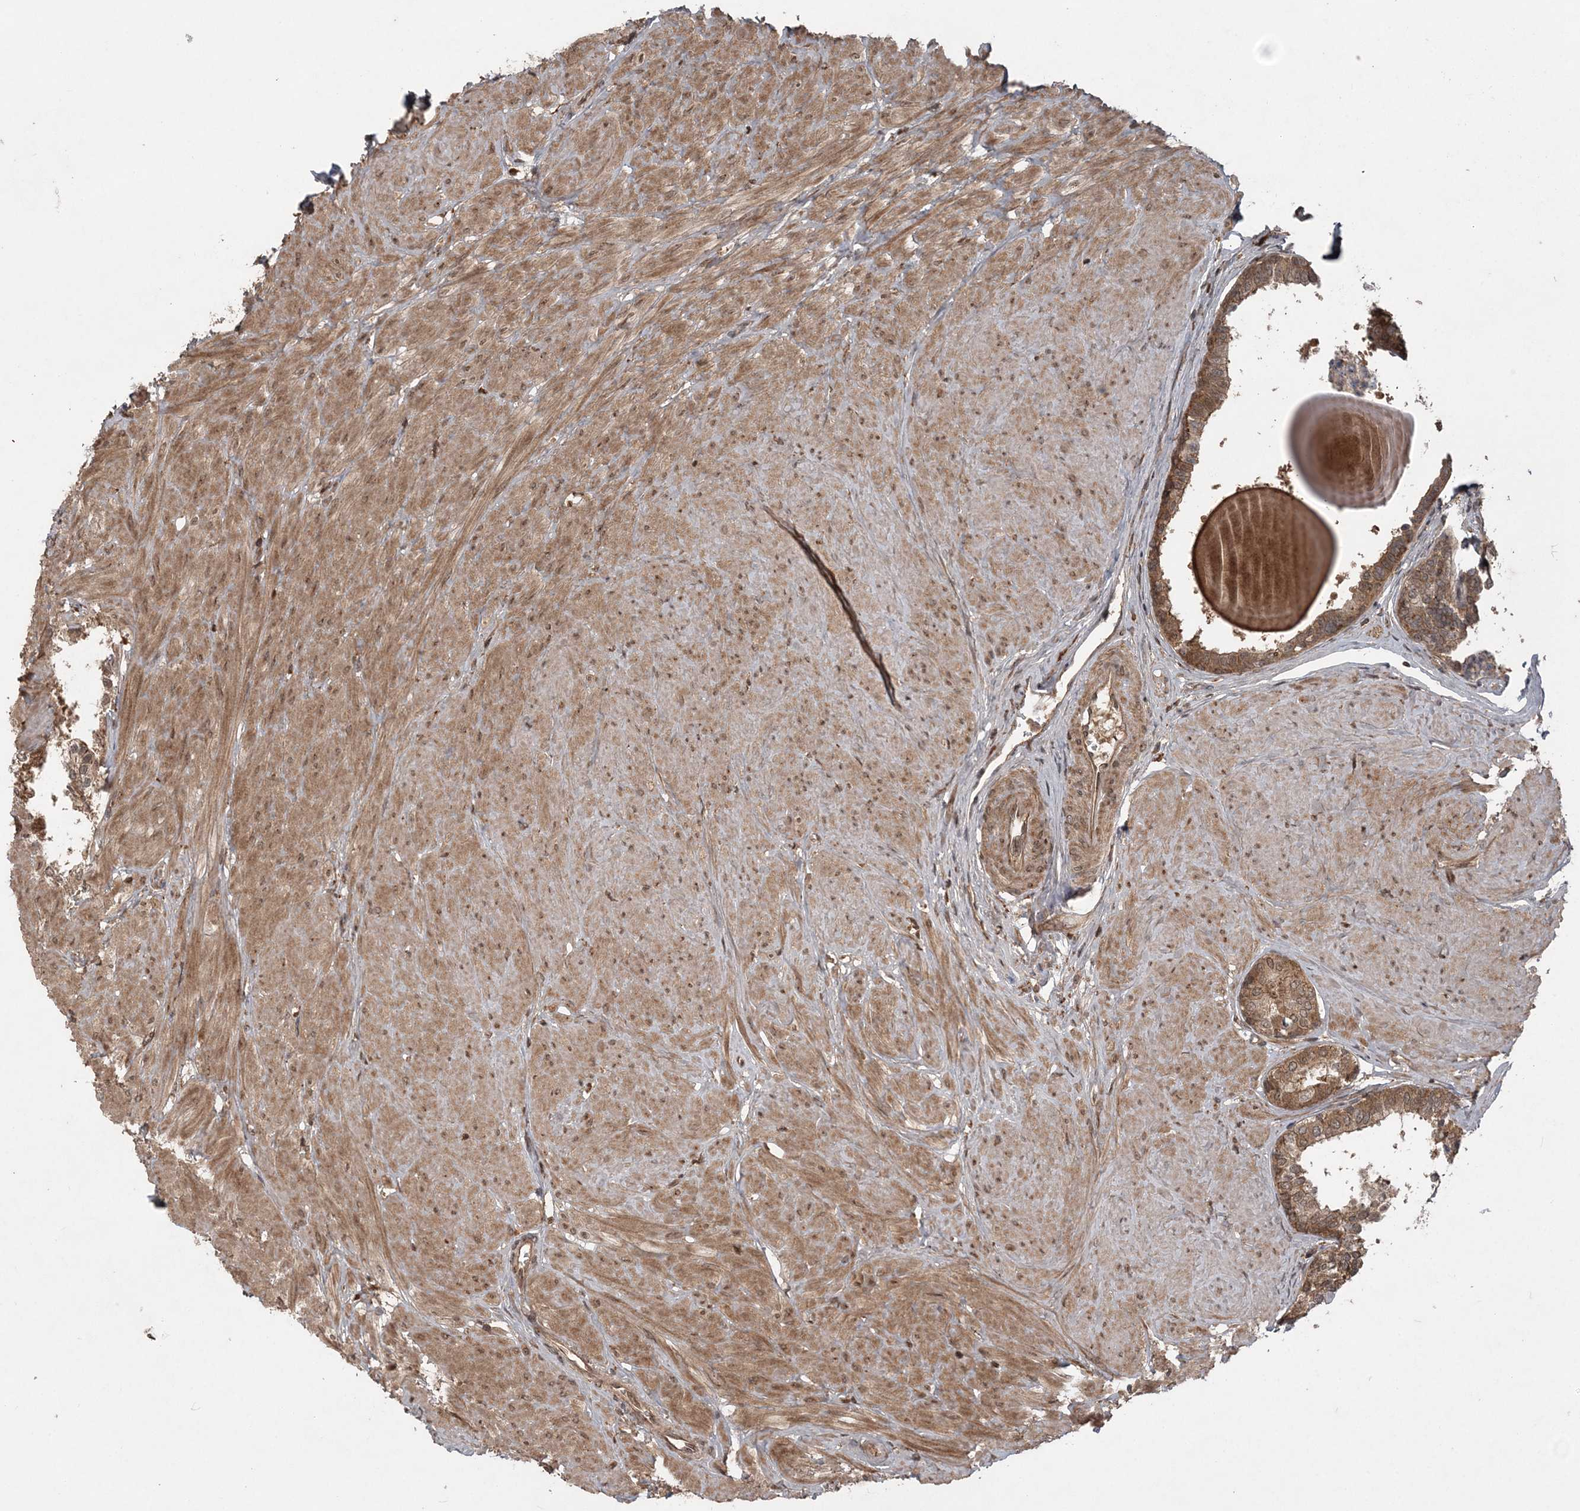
{"staining": {"intensity": "moderate", "quantity": ">75%", "location": "cytoplasmic/membranous"}, "tissue": "prostate", "cell_type": "Glandular cells", "image_type": "normal", "snomed": [{"axis": "morphology", "description": "Normal tissue, NOS"}, {"axis": "topography", "description": "Prostate"}], "caption": "High-magnification brightfield microscopy of benign prostate stained with DAB (3,3'-diaminobenzidine) (brown) and counterstained with hematoxylin (blue). glandular cells exhibit moderate cytoplasmic/membranous positivity is appreciated in about>75% of cells.", "gene": "LACC1", "patient": {"sex": "male", "age": 48}}